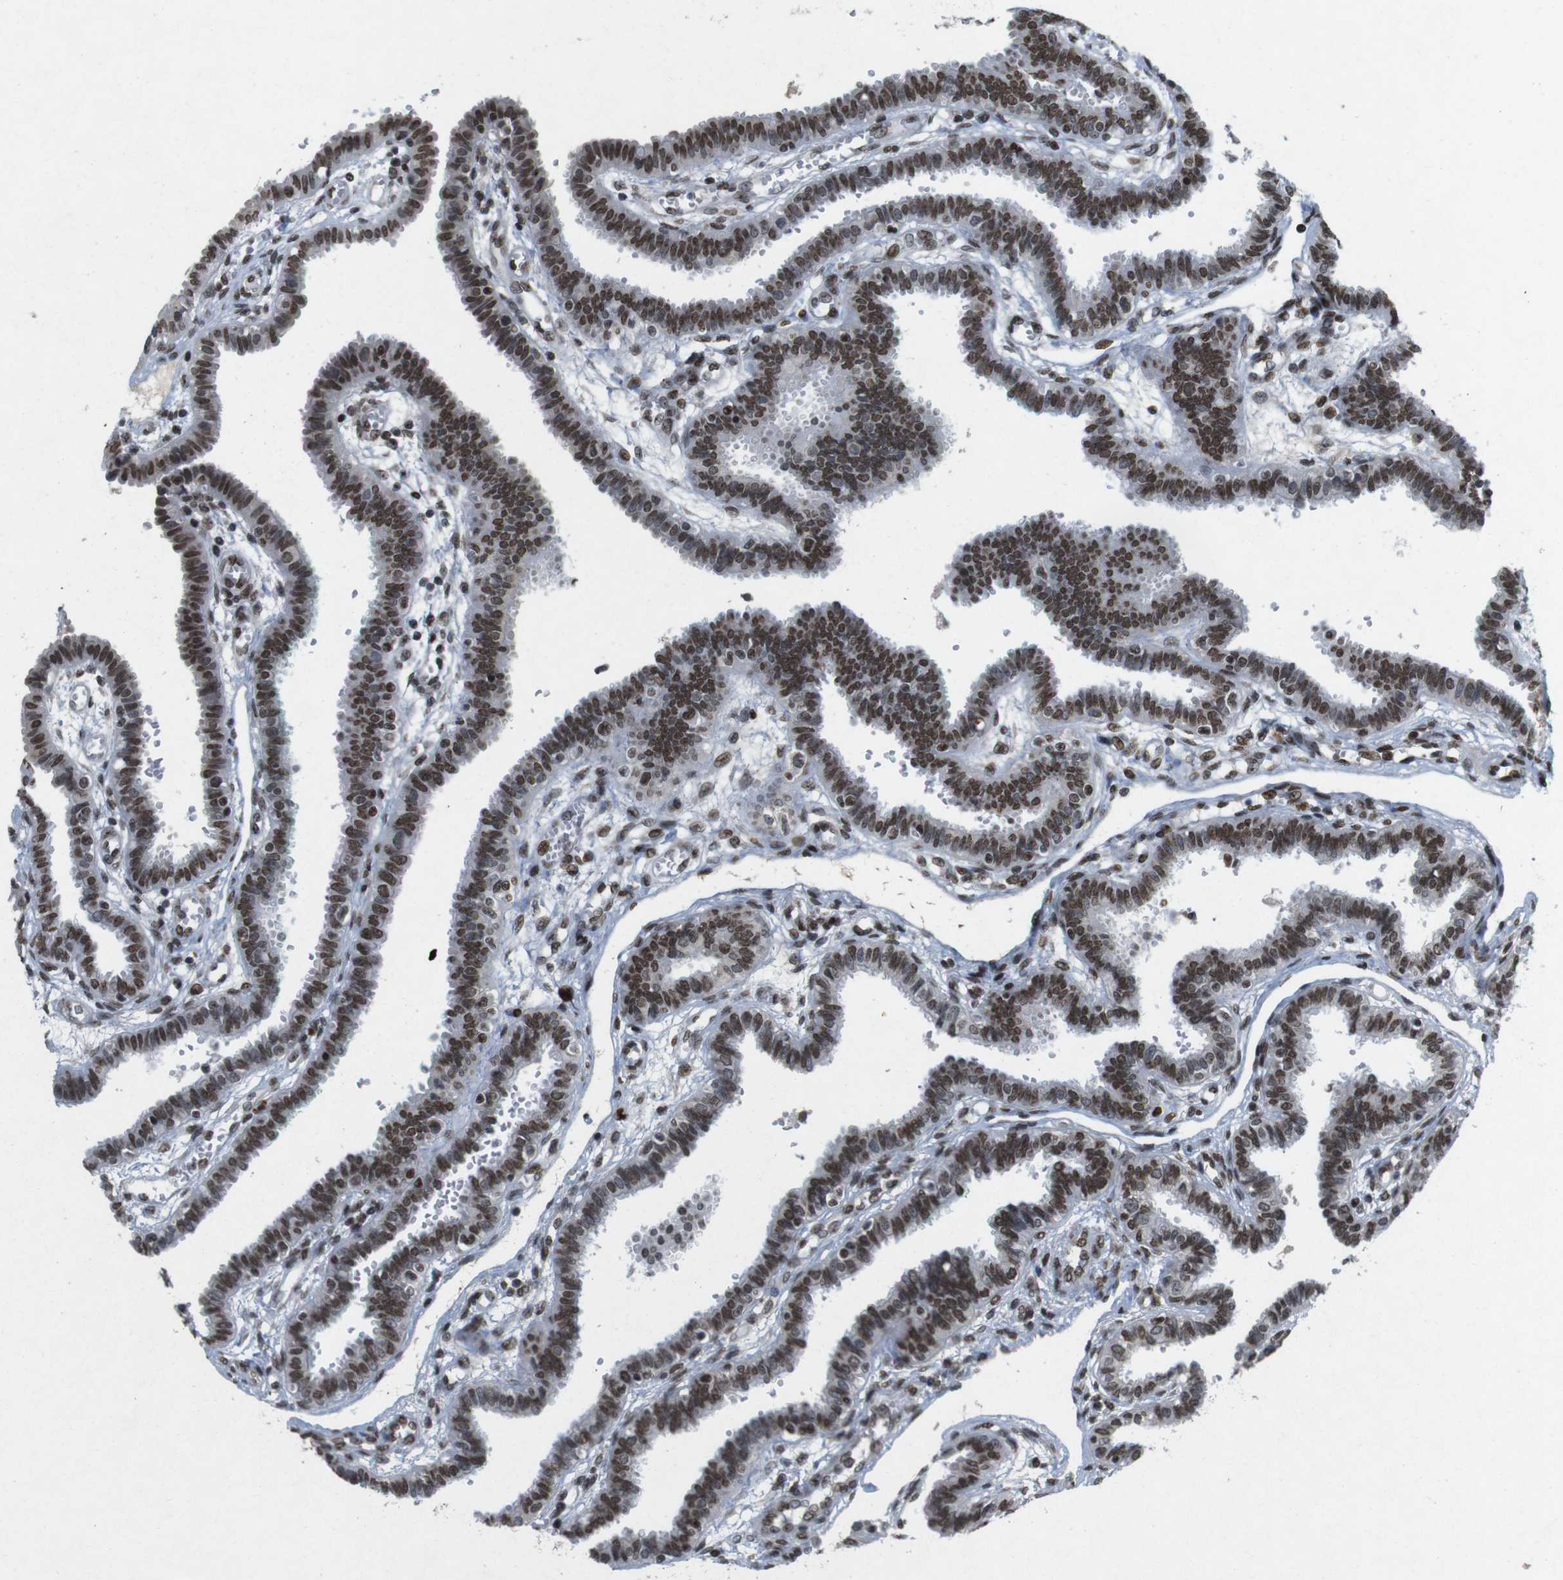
{"staining": {"intensity": "moderate", "quantity": ">75%", "location": "nuclear"}, "tissue": "fallopian tube", "cell_type": "Glandular cells", "image_type": "normal", "snomed": [{"axis": "morphology", "description": "Normal tissue, NOS"}, {"axis": "topography", "description": "Fallopian tube"}], "caption": "DAB immunohistochemical staining of unremarkable fallopian tube displays moderate nuclear protein staining in approximately >75% of glandular cells.", "gene": "MAGEH1", "patient": {"sex": "female", "age": 32}}